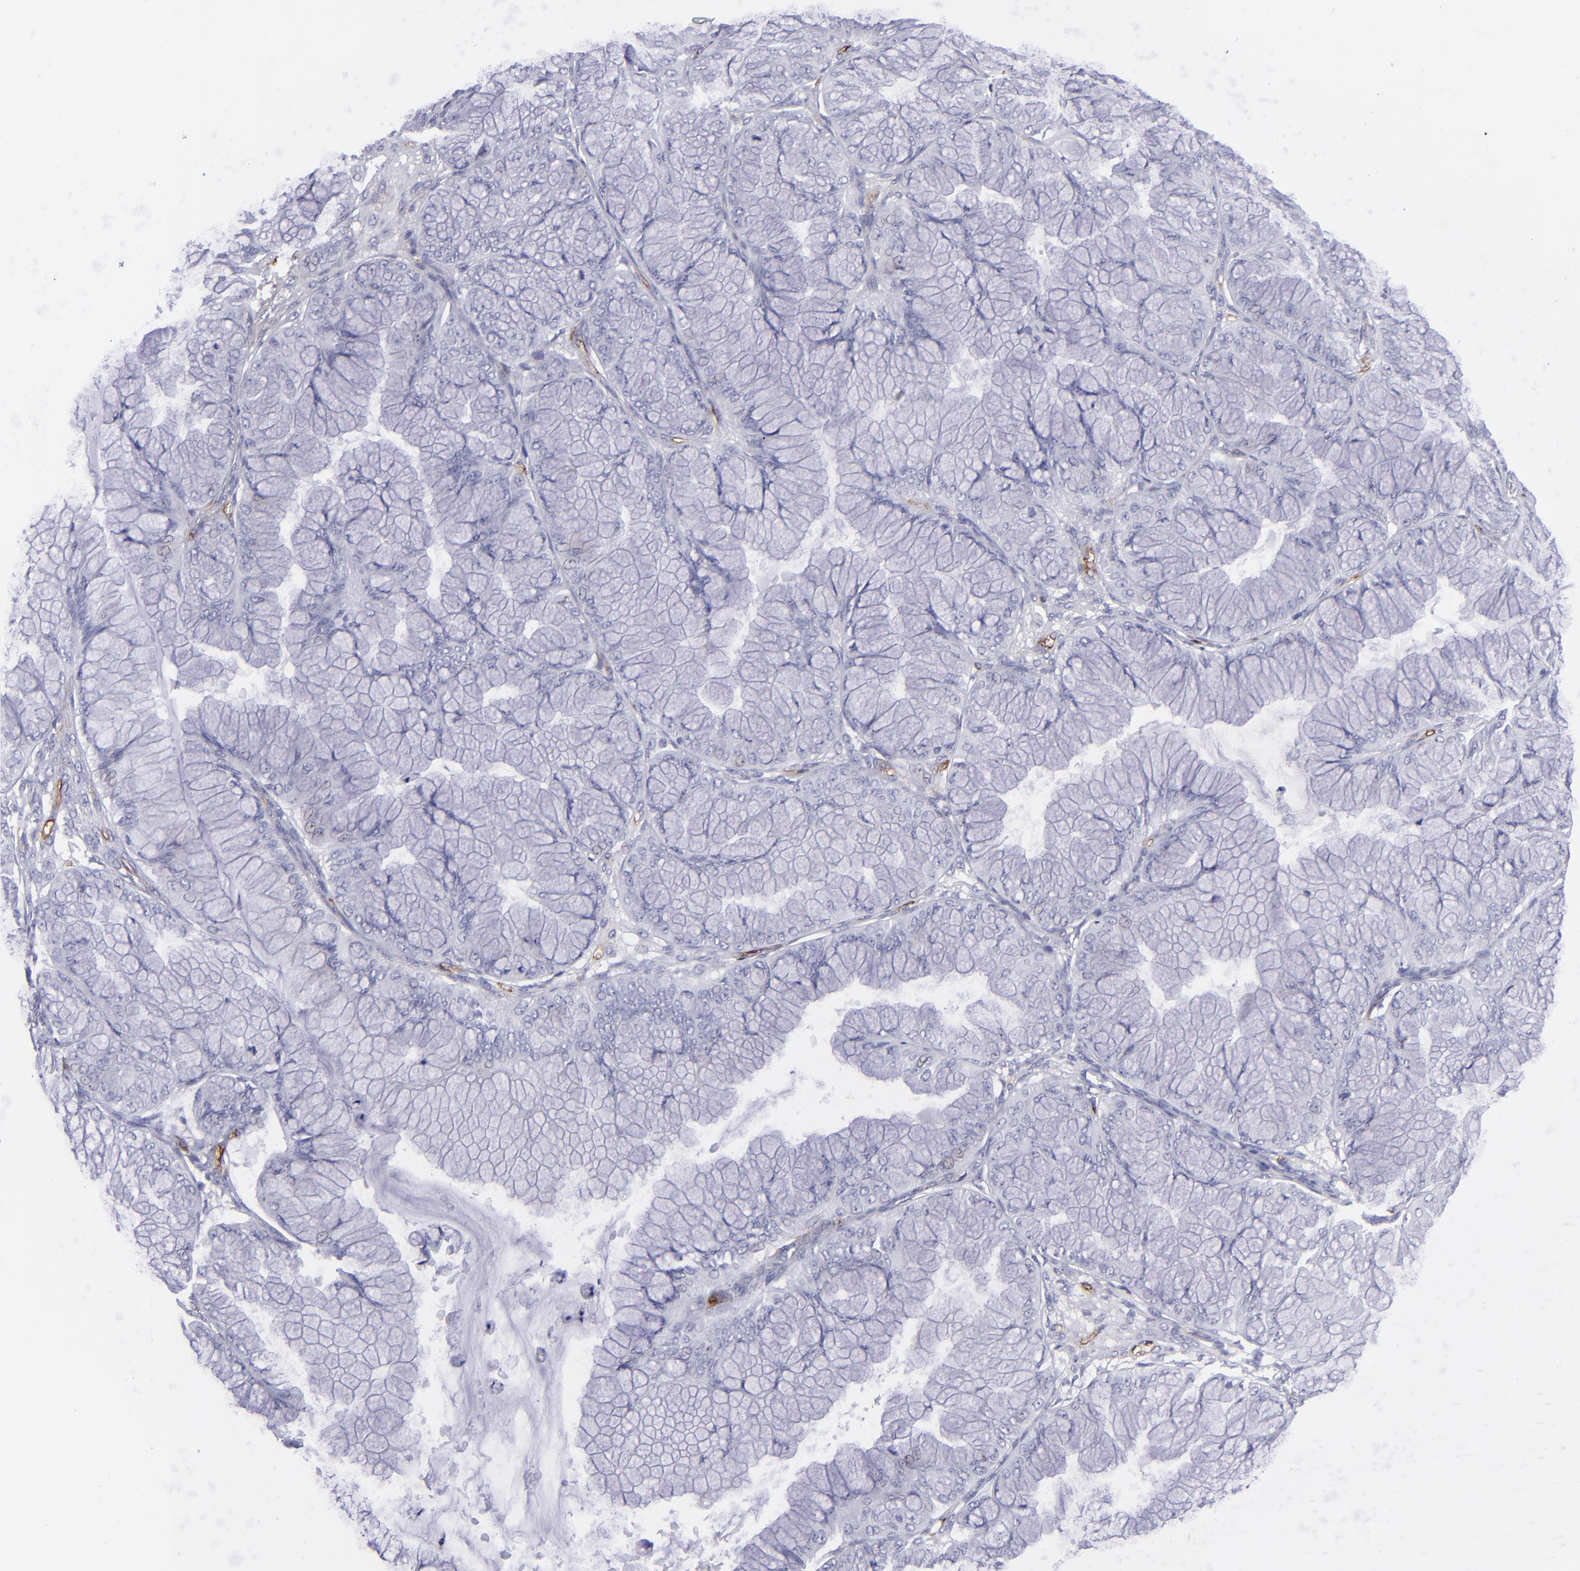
{"staining": {"intensity": "negative", "quantity": "none", "location": "none"}, "tissue": "ovarian cancer", "cell_type": "Tumor cells", "image_type": "cancer", "snomed": [{"axis": "morphology", "description": "Cystadenocarcinoma, mucinous, NOS"}, {"axis": "topography", "description": "Ovary"}], "caption": "Tumor cells show no significant expression in ovarian cancer. (DAB immunohistochemistry, high magnification).", "gene": "ACE", "patient": {"sex": "female", "age": 63}}